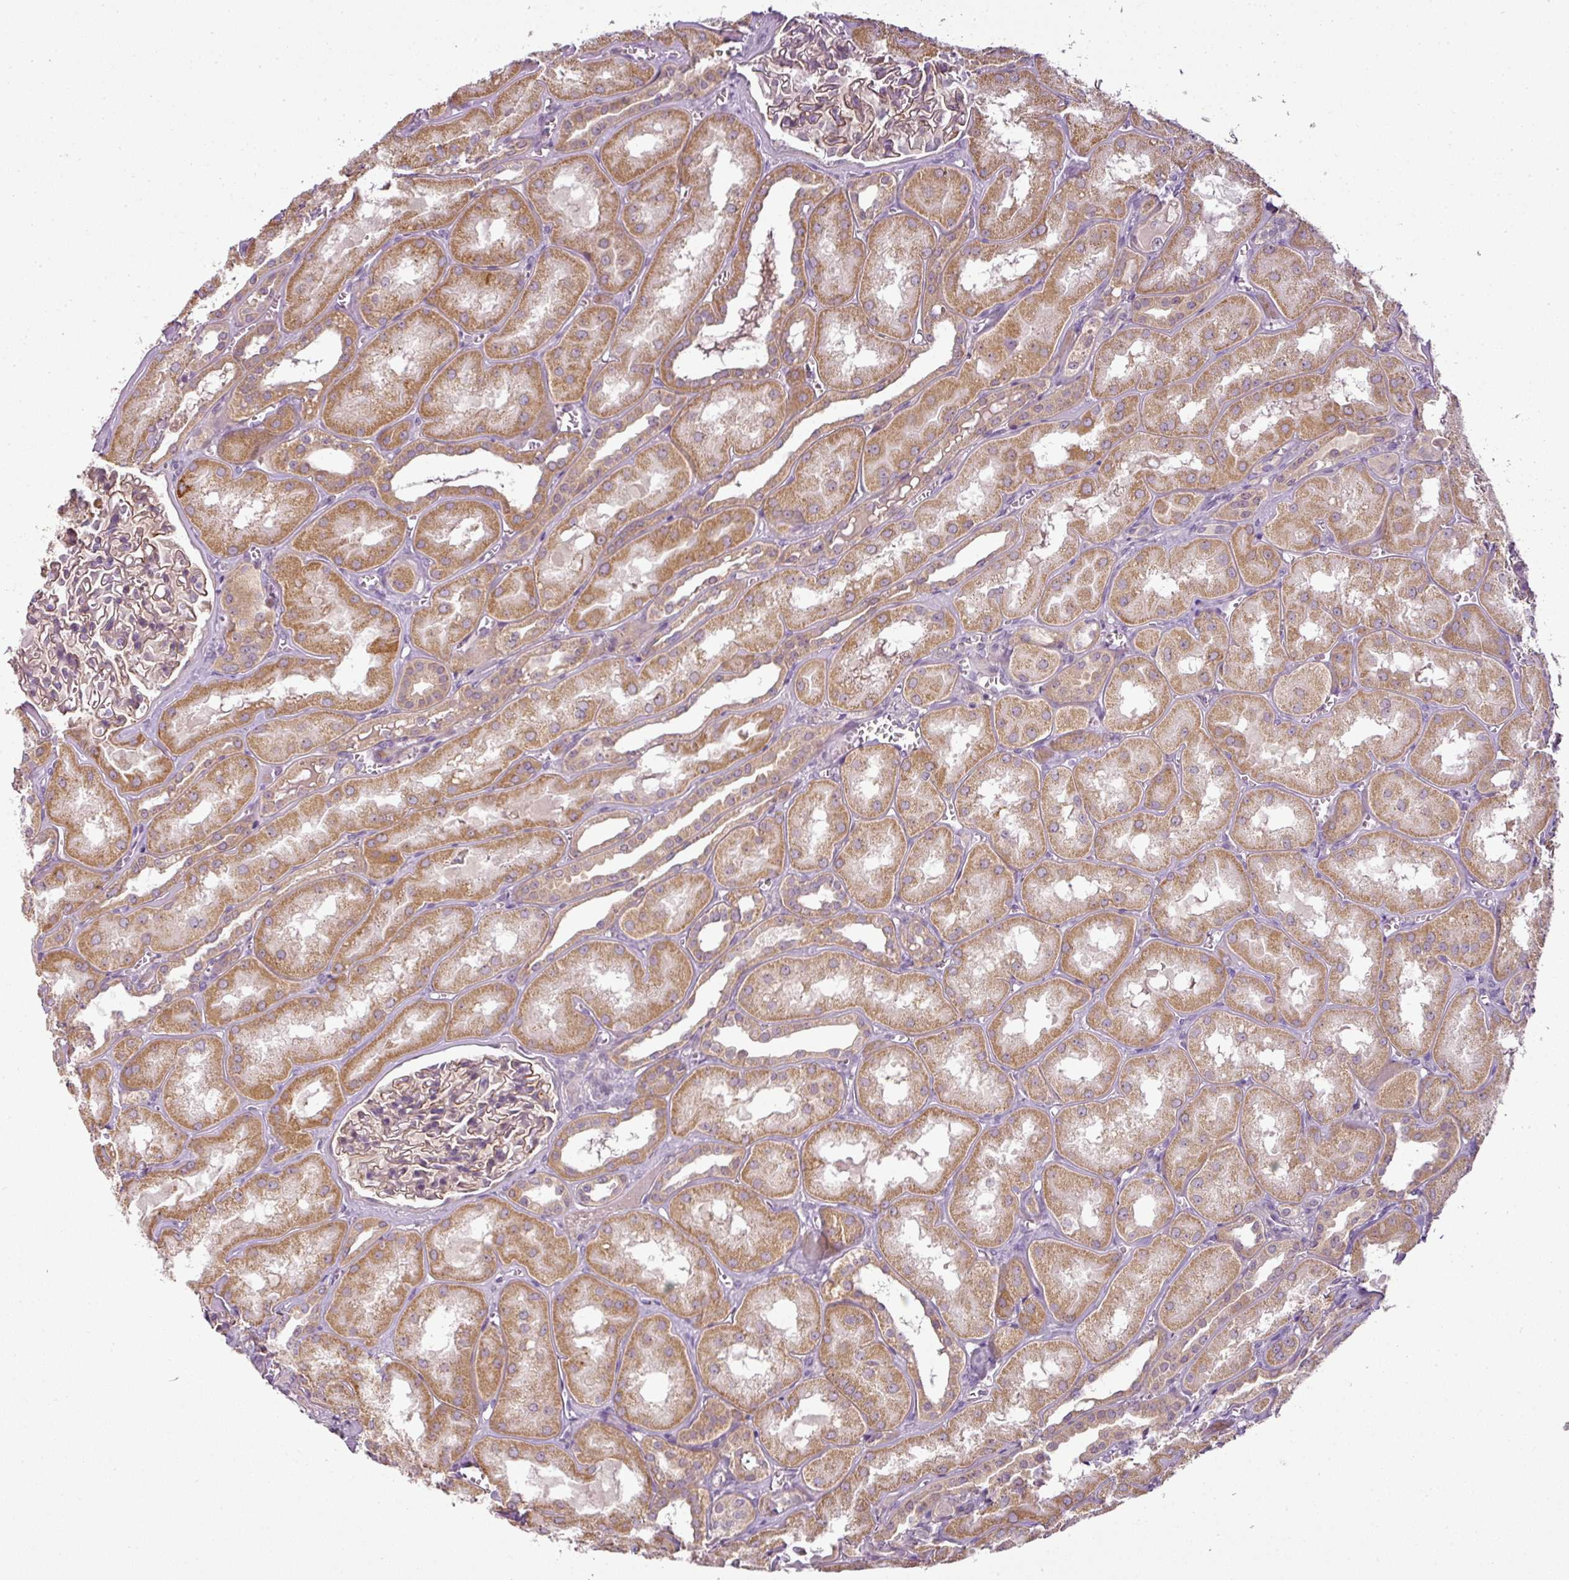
{"staining": {"intensity": "moderate", "quantity": ">75%", "location": "cytoplasmic/membranous"}, "tissue": "kidney", "cell_type": "Cells in glomeruli", "image_type": "normal", "snomed": [{"axis": "morphology", "description": "Normal tissue, NOS"}, {"axis": "topography", "description": "Kidney"}], "caption": "A brown stain labels moderate cytoplasmic/membranous positivity of a protein in cells in glomeruli of unremarkable human kidney. (Brightfield microscopy of DAB IHC at high magnification).", "gene": "LY75", "patient": {"sex": "male", "age": 61}}